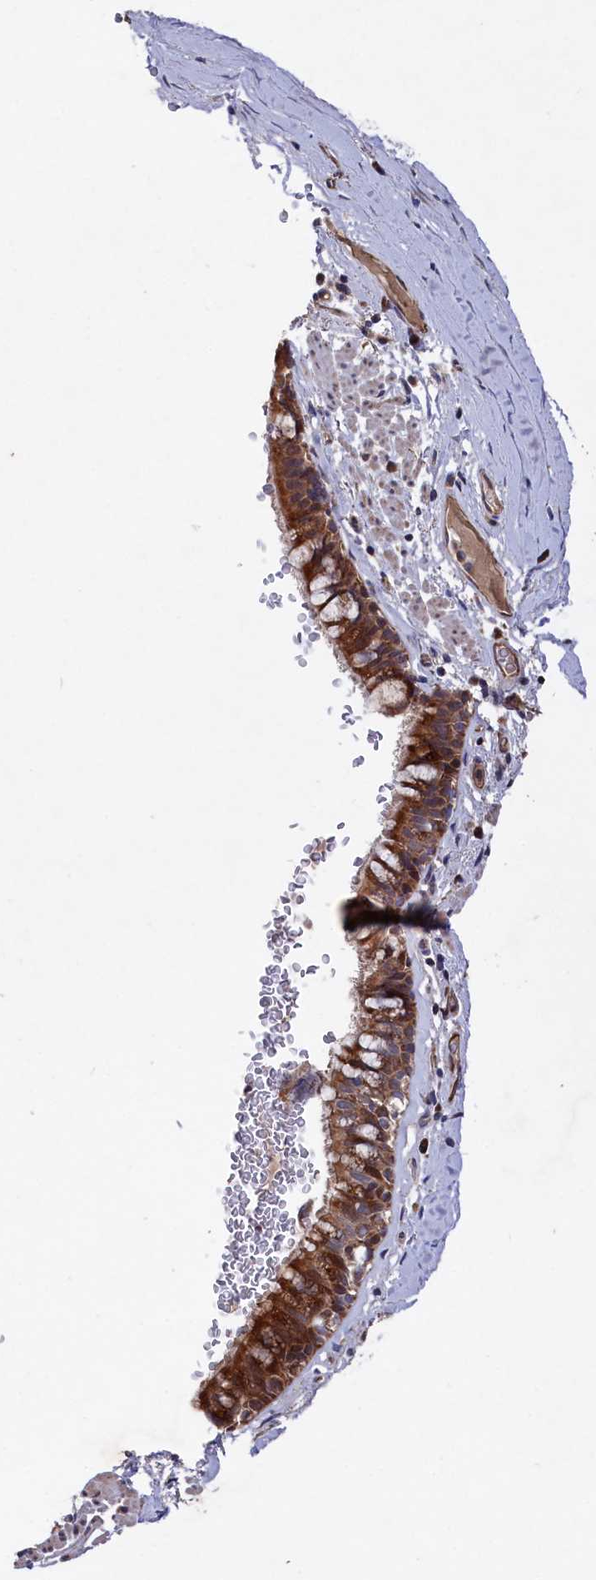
{"staining": {"intensity": "strong", "quantity": ">75%", "location": "cytoplasmic/membranous"}, "tissue": "bronchus", "cell_type": "Respiratory epithelial cells", "image_type": "normal", "snomed": [{"axis": "morphology", "description": "Normal tissue, NOS"}, {"axis": "topography", "description": "Cartilage tissue"}, {"axis": "topography", "description": "Bronchus"}], "caption": "An immunohistochemistry photomicrograph of unremarkable tissue is shown. Protein staining in brown highlights strong cytoplasmic/membranous positivity in bronchus within respiratory epithelial cells.", "gene": "SUPV3L1", "patient": {"sex": "female", "age": 36}}